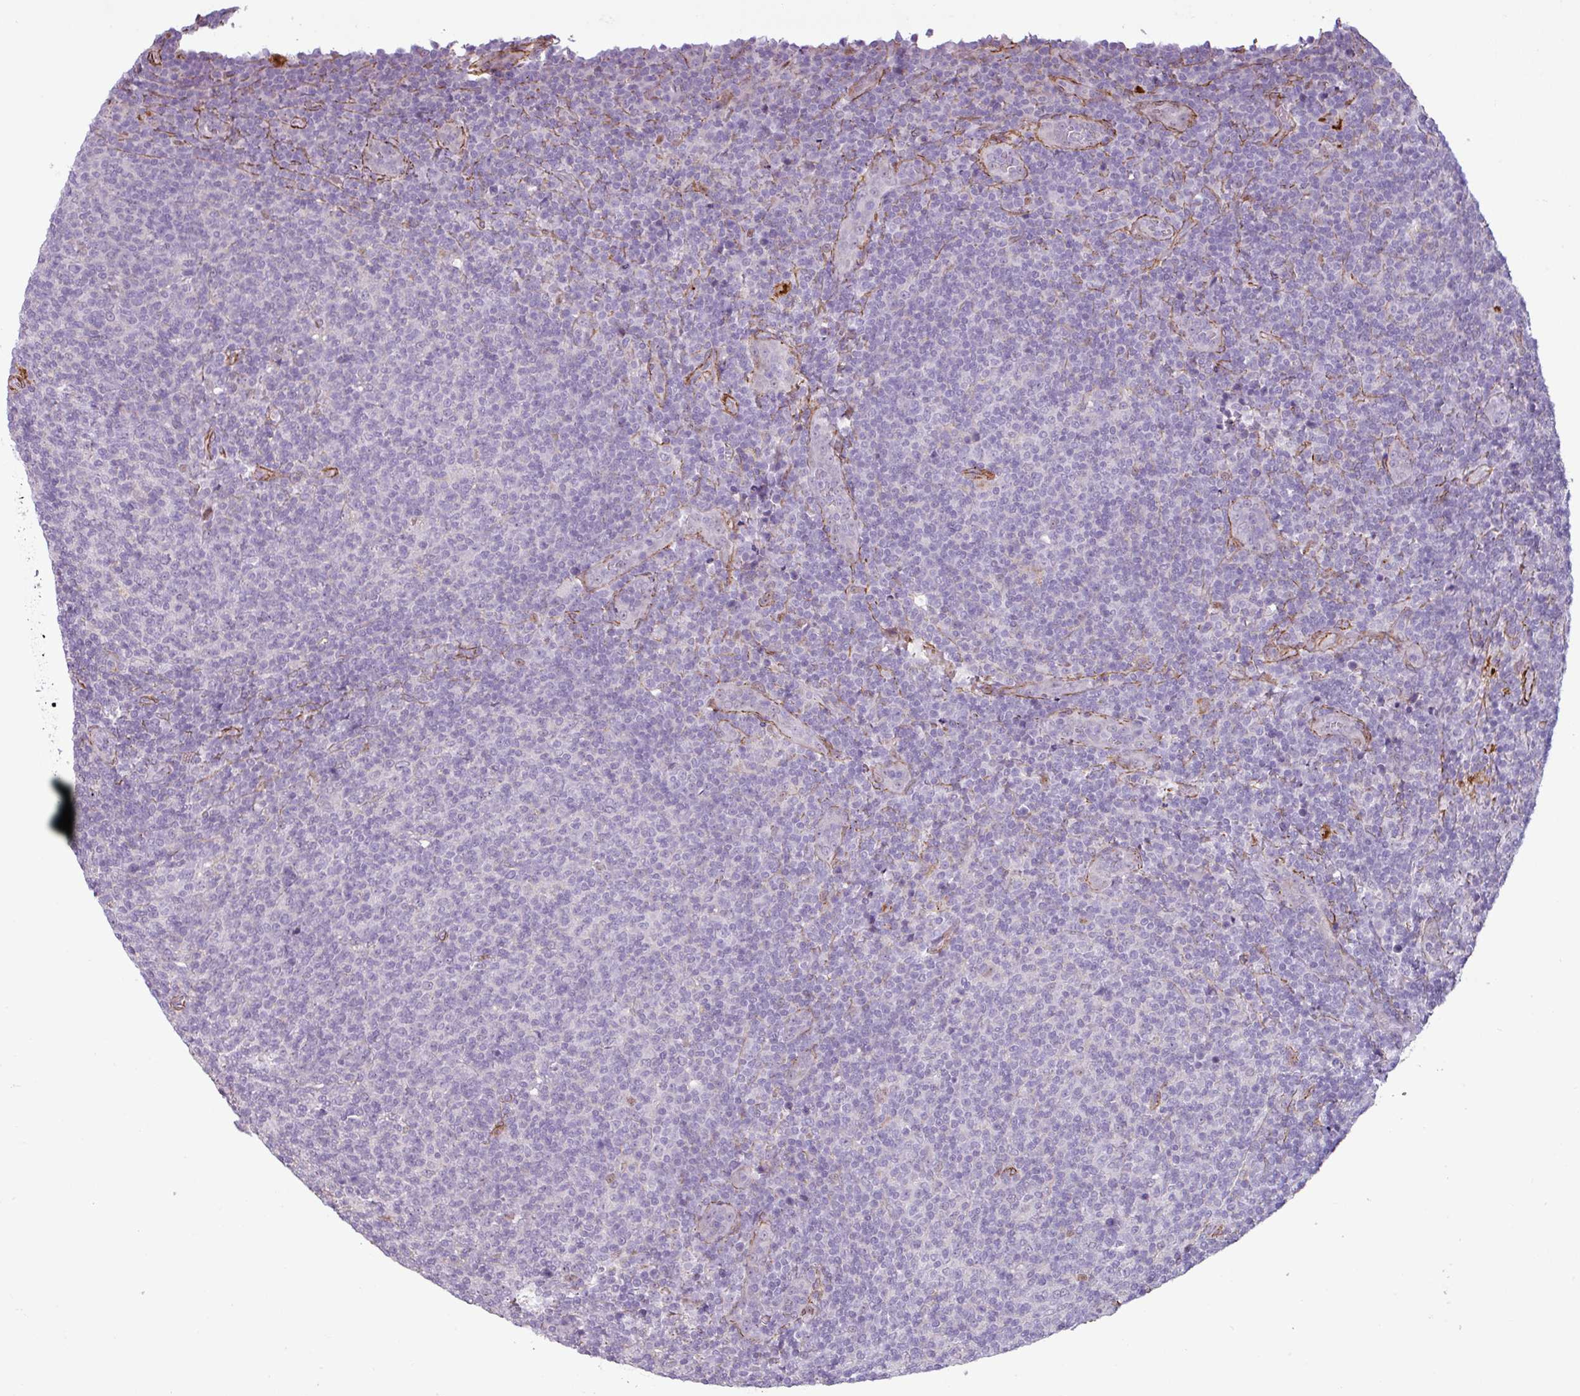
{"staining": {"intensity": "negative", "quantity": "none", "location": "none"}, "tissue": "lymphoma", "cell_type": "Tumor cells", "image_type": "cancer", "snomed": [{"axis": "morphology", "description": "Malignant lymphoma, non-Hodgkin's type, Low grade"}, {"axis": "topography", "description": "Lymph node"}], "caption": "Immunohistochemical staining of malignant lymphoma, non-Hodgkin's type (low-grade) demonstrates no significant staining in tumor cells.", "gene": "ATP10A", "patient": {"sex": "male", "age": 66}}